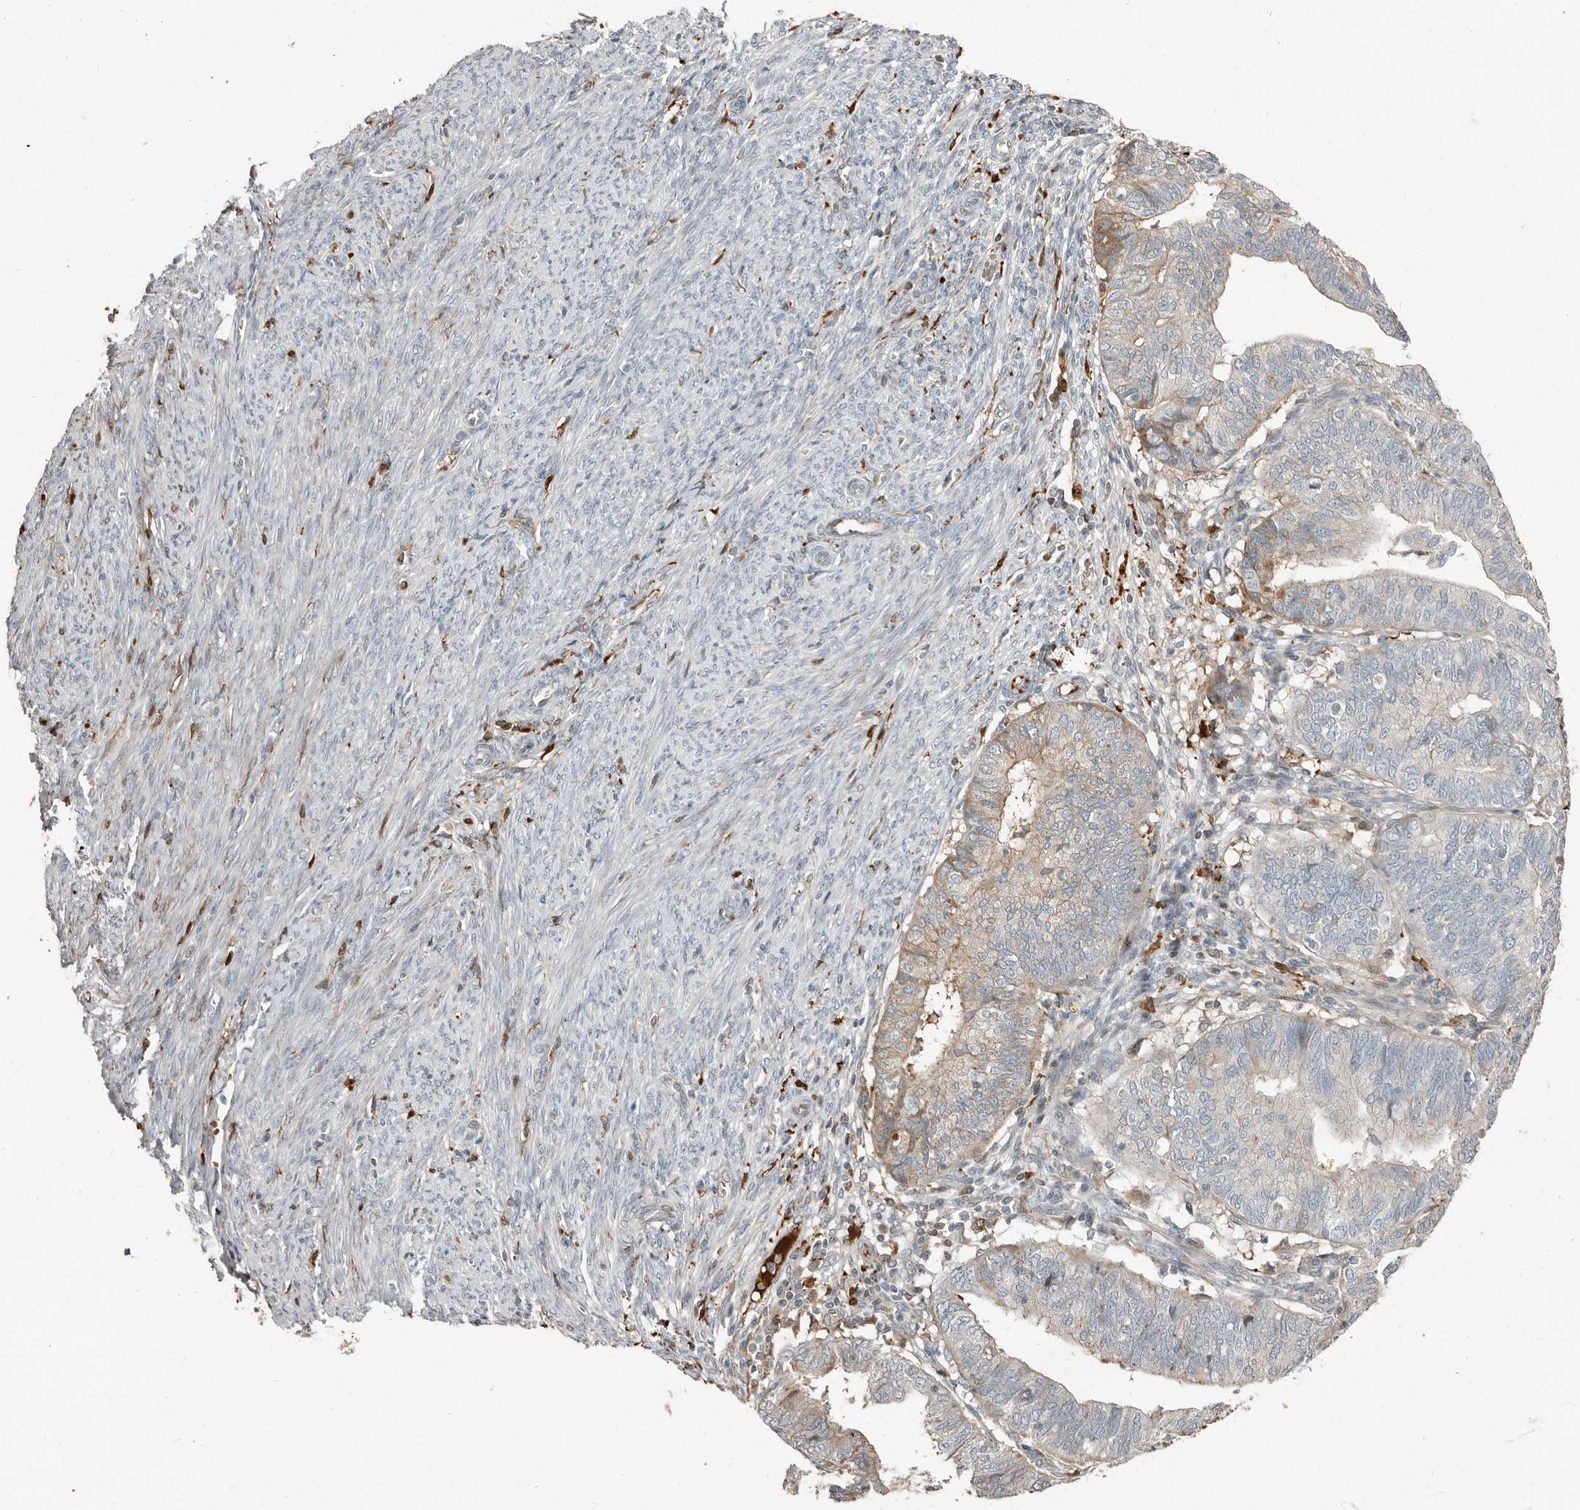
{"staining": {"intensity": "negative", "quantity": "none", "location": "none"}, "tissue": "endometrial cancer", "cell_type": "Tumor cells", "image_type": "cancer", "snomed": [{"axis": "morphology", "description": "Adenocarcinoma, NOS"}, {"axis": "topography", "description": "Uterus"}], "caption": "Tumor cells are negative for protein expression in human endometrial cancer.", "gene": "KLHL38", "patient": {"sex": "female", "age": 77}}